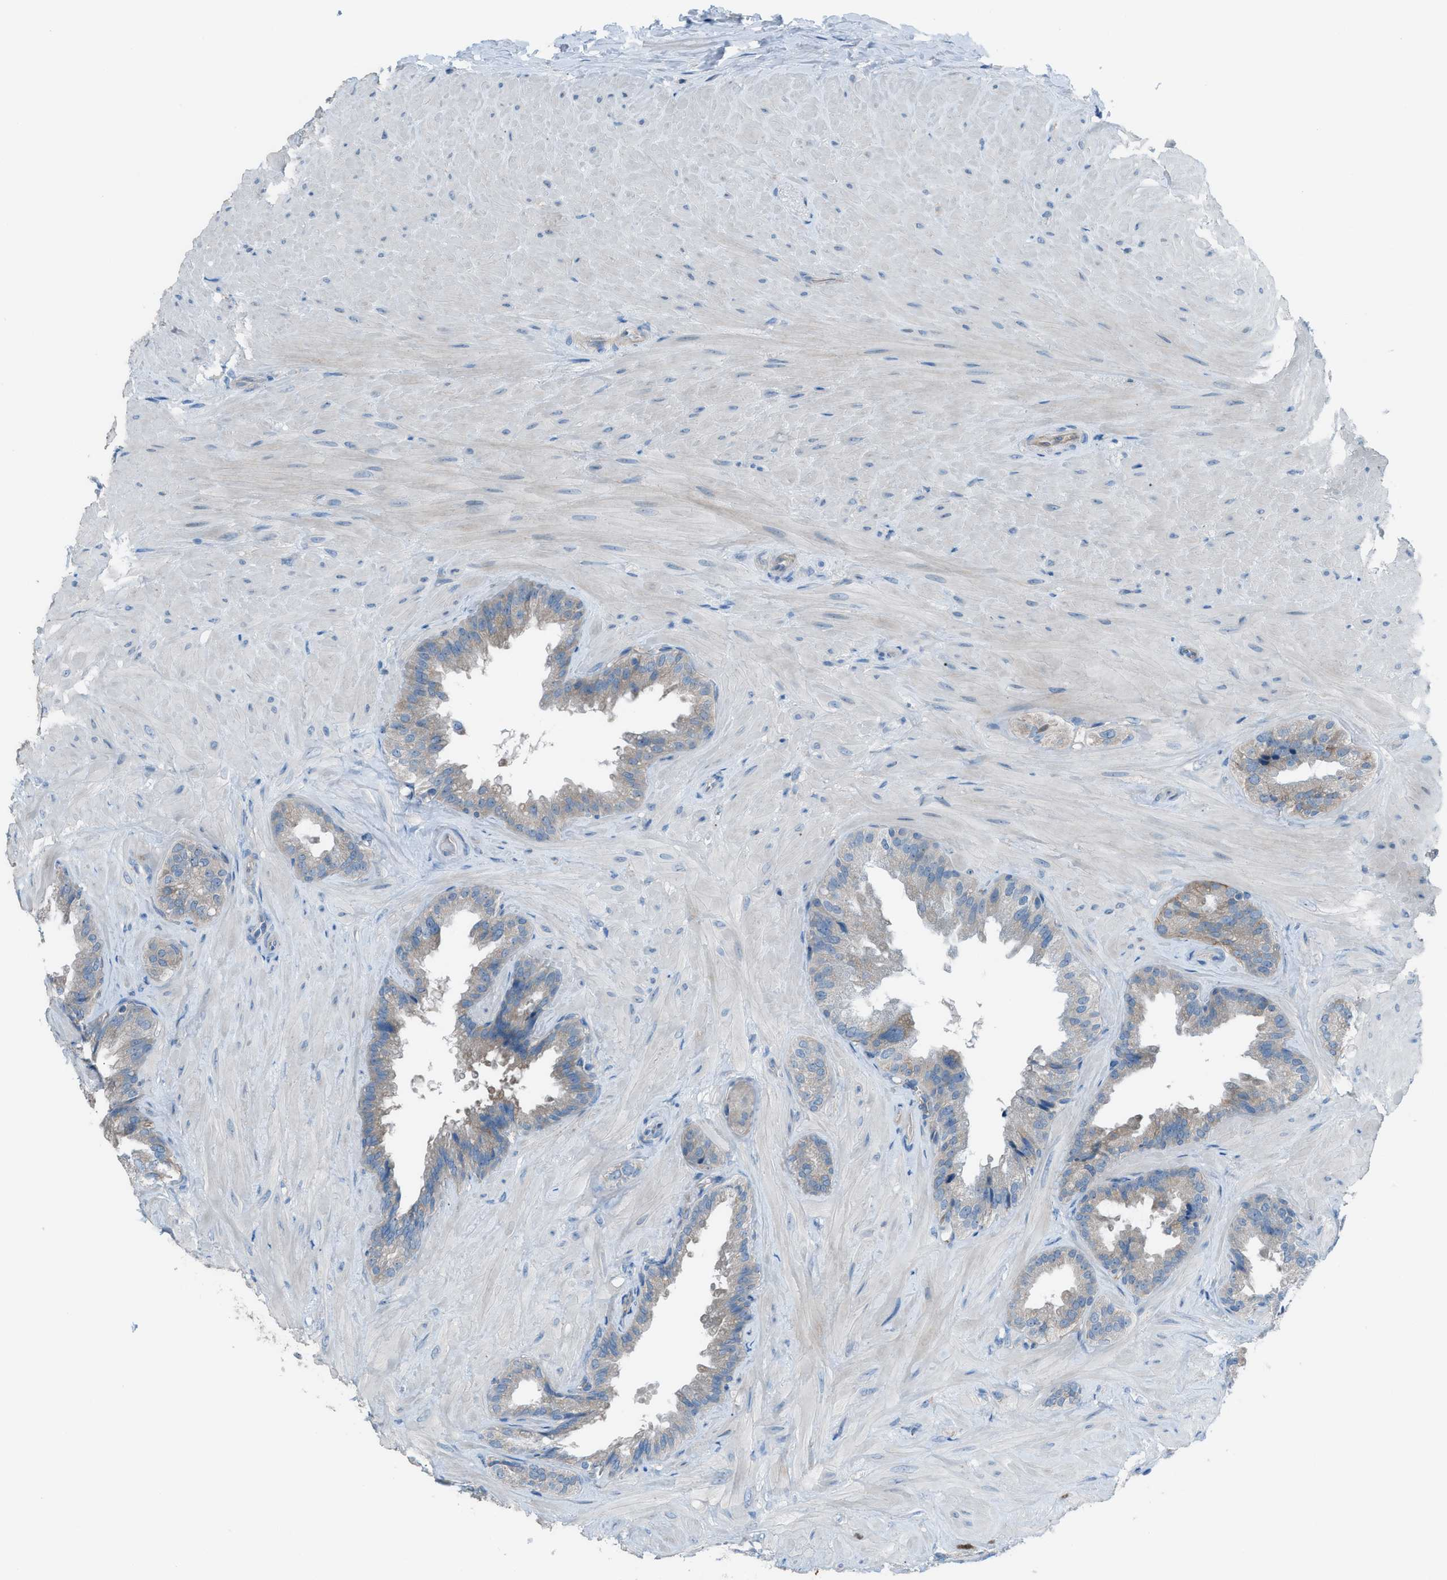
{"staining": {"intensity": "negative", "quantity": "none", "location": "none"}, "tissue": "seminal vesicle", "cell_type": "Glandular cells", "image_type": "normal", "snomed": [{"axis": "morphology", "description": "Normal tissue, NOS"}, {"axis": "topography", "description": "Seminal veicle"}], "caption": "Histopathology image shows no protein positivity in glandular cells of normal seminal vesicle. Nuclei are stained in blue.", "gene": "HEG1", "patient": {"sex": "male", "age": 46}}